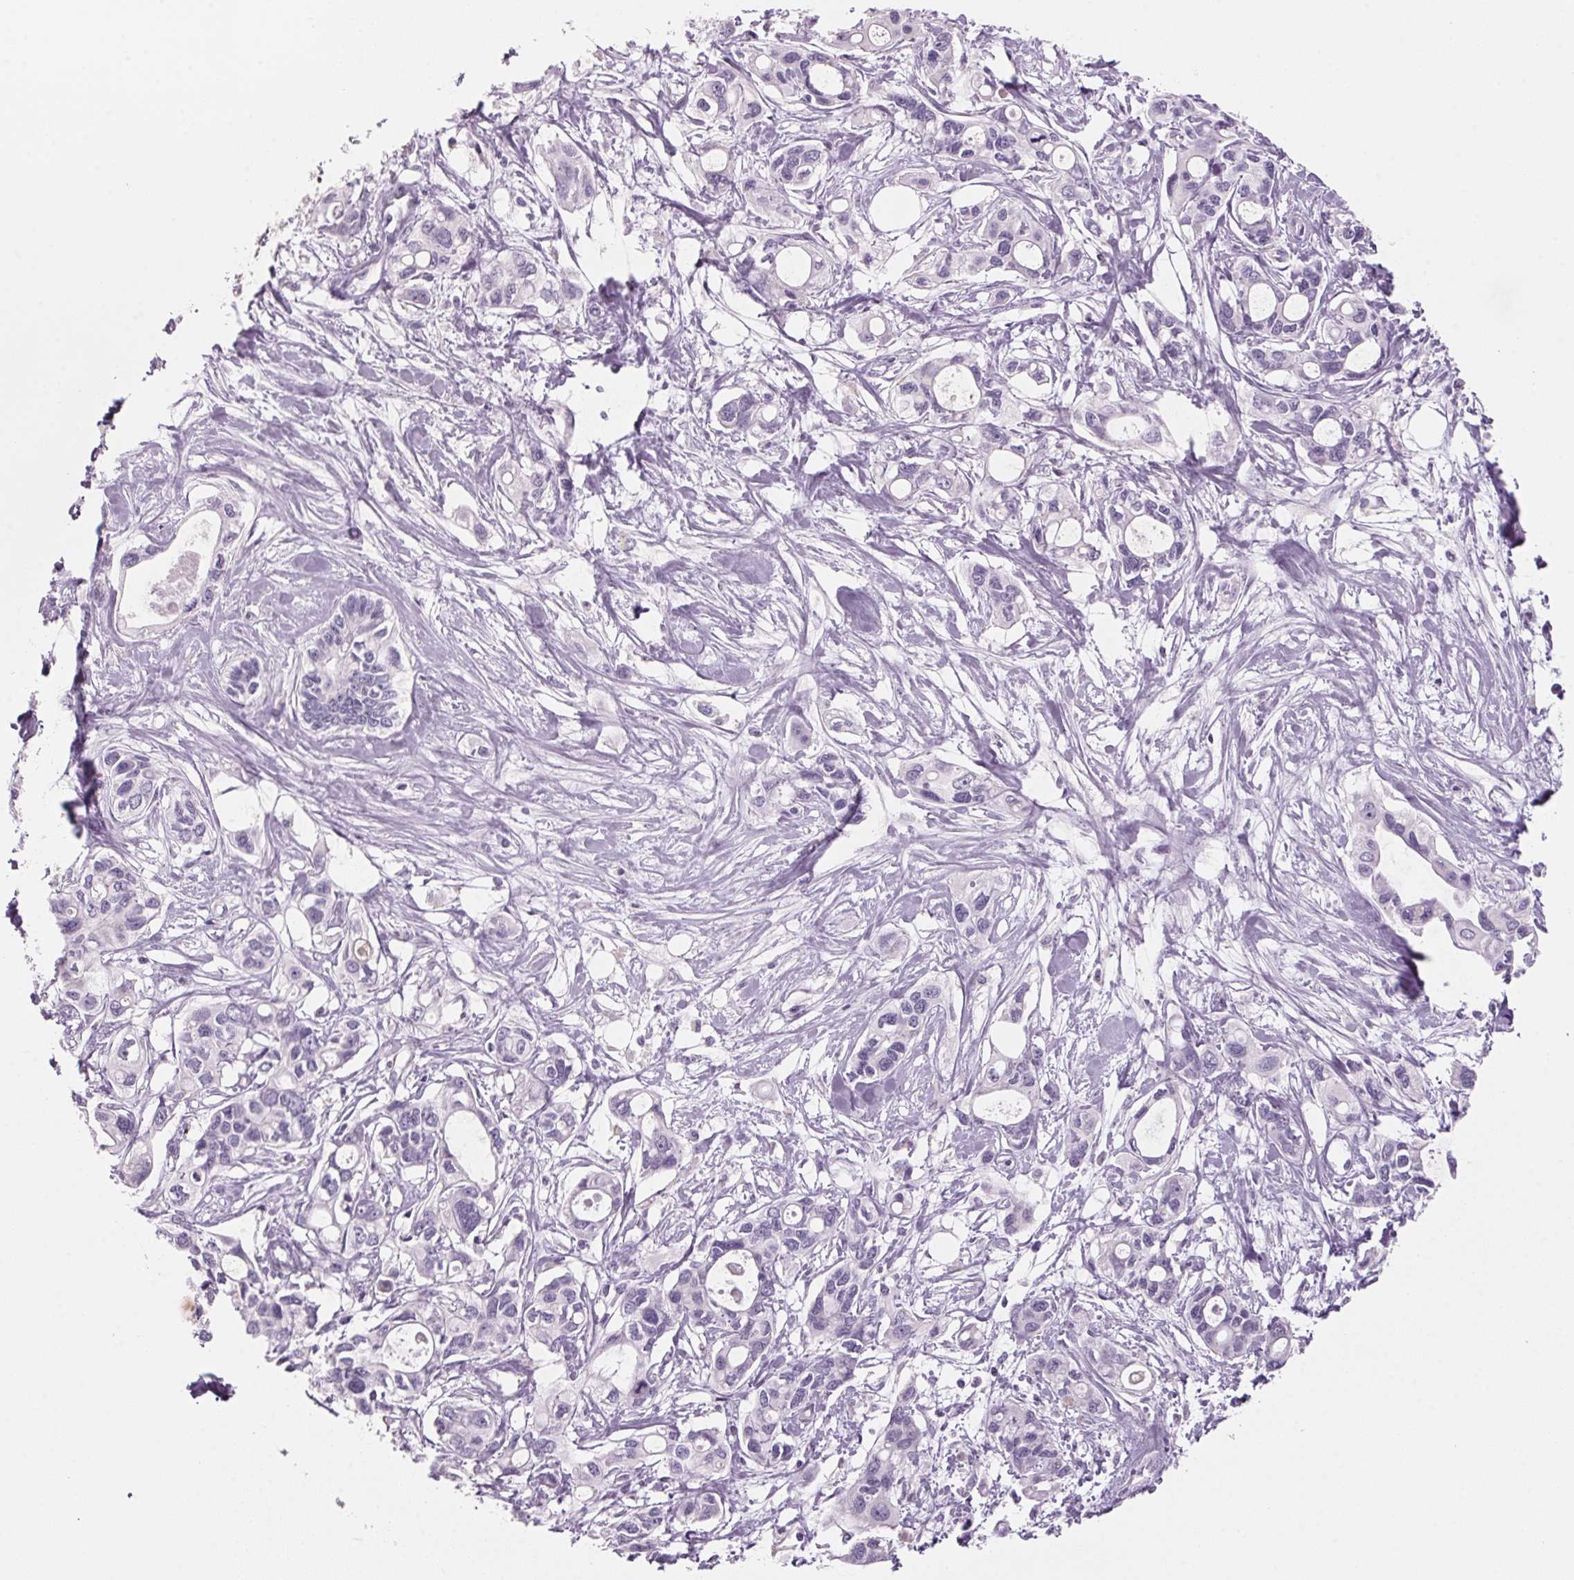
{"staining": {"intensity": "negative", "quantity": "none", "location": "none"}, "tissue": "pancreatic cancer", "cell_type": "Tumor cells", "image_type": "cancer", "snomed": [{"axis": "morphology", "description": "Adenocarcinoma, NOS"}, {"axis": "topography", "description": "Pancreas"}], "caption": "Protein analysis of adenocarcinoma (pancreatic) displays no significant staining in tumor cells.", "gene": "ADAM20", "patient": {"sex": "male", "age": 60}}